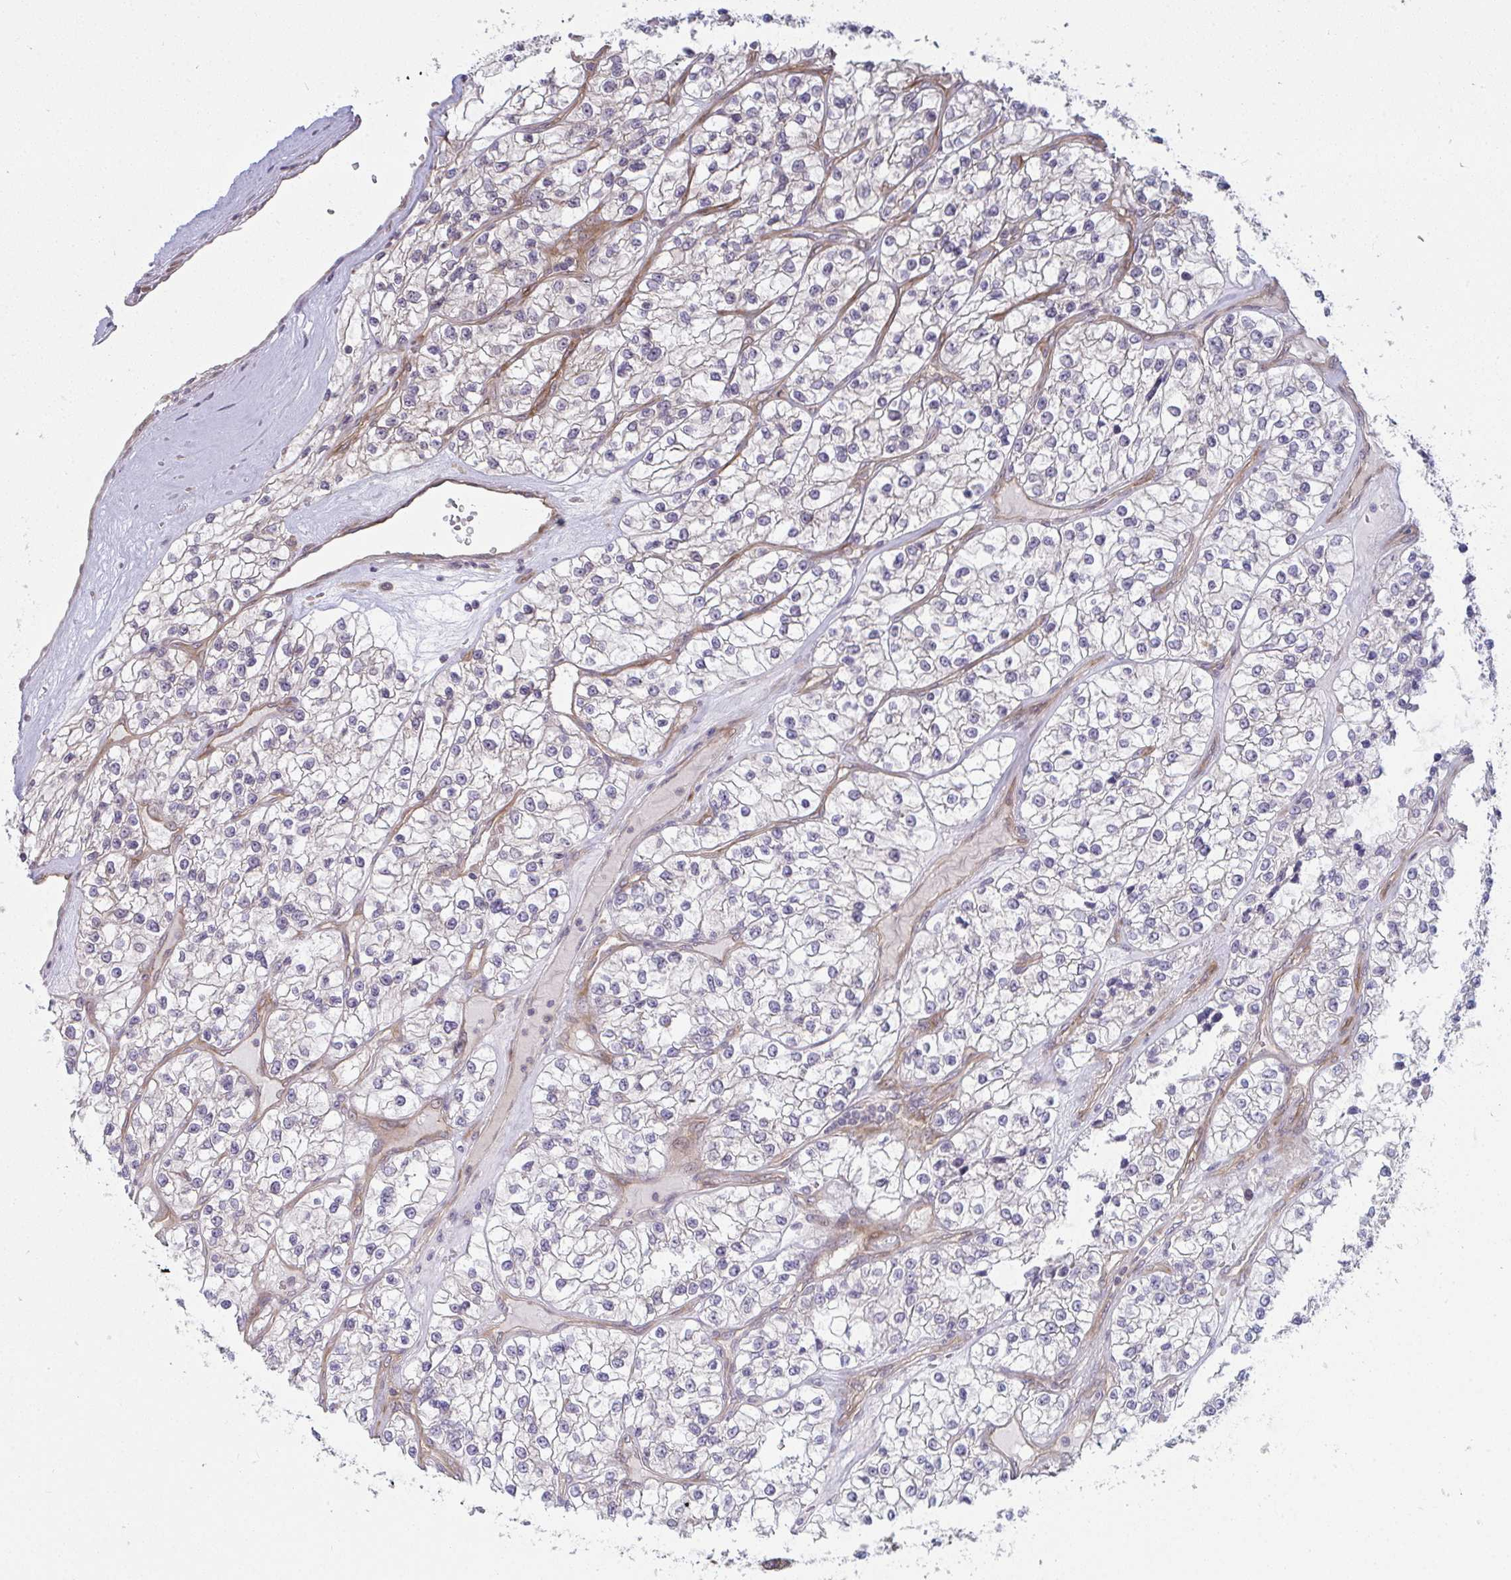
{"staining": {"intensity": "negative", "quantity": "none", "location": "none"}, "tissue": "renal cancer", "cell_type": "Tumor cells", "image_type": "cancer", "snomed": [{"axis": "morphology", "description": "Adenocarcinoma, NOS"}, {"axis": "topography", "description": "Kidney"}], "caption": "A micrograph of human renal cancer is negative for staining in tumor cells.", "gene": "CASP9", "patient": {"sex": "female", "age": 57}}